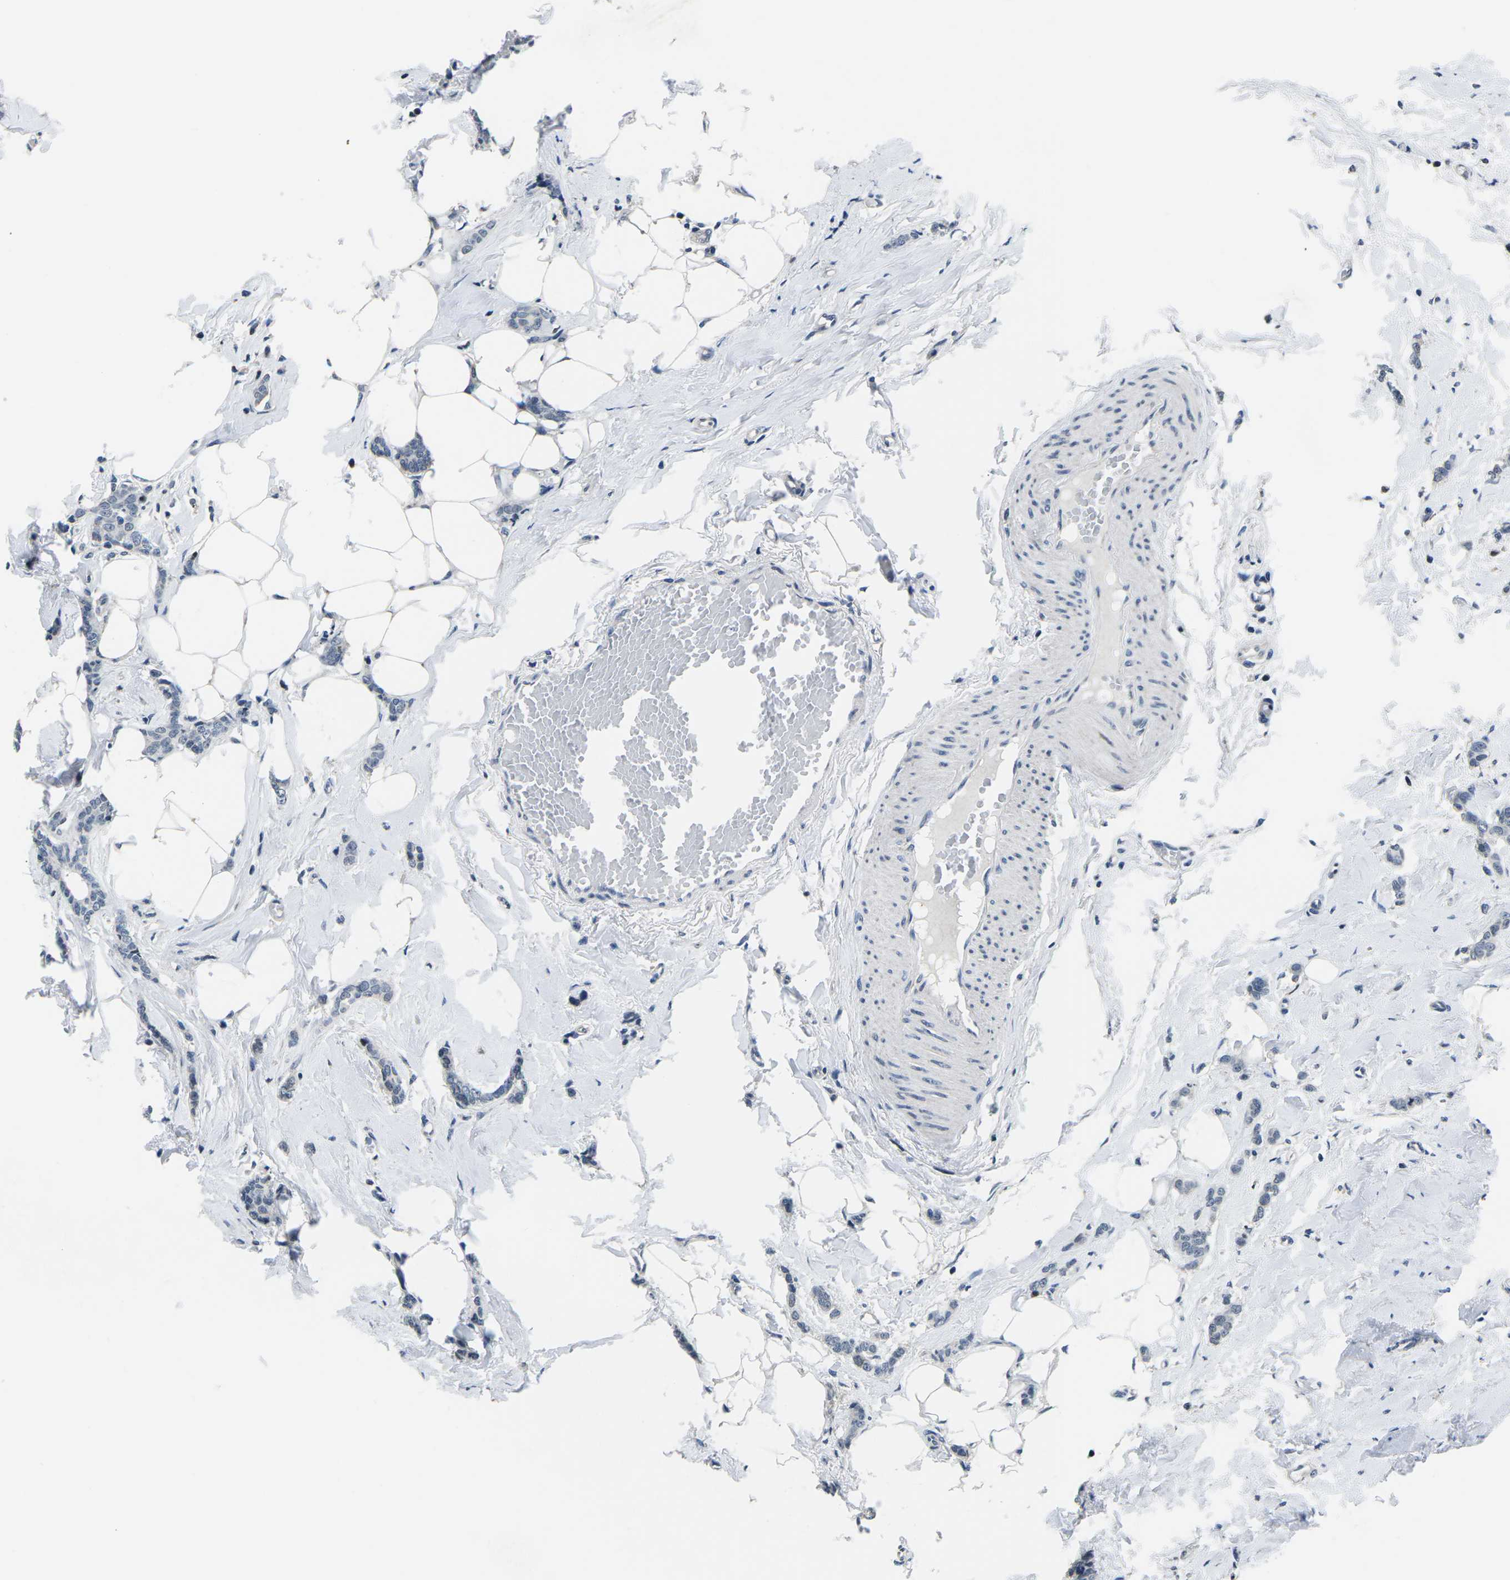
{"staining": {"intensity": "negative", "quantity": "none", "location": "none"}, "tissue": "breast cancer", "cell_type": "Tumor cells", "image_type": "cancer", "snomed": [{"axis": "morphology", "description": "Lobular carcinoma"}, {"axis": "topography", "description": "Skin"}, {"axis": "topography", "description": "Breast"}], "caption": "Breast cancer stained for a protein using immunohistochemistry (IHC) shows no expression tumor cells.", "gene": "CDC73", "patient": {"sex": "female", "age": 46}}